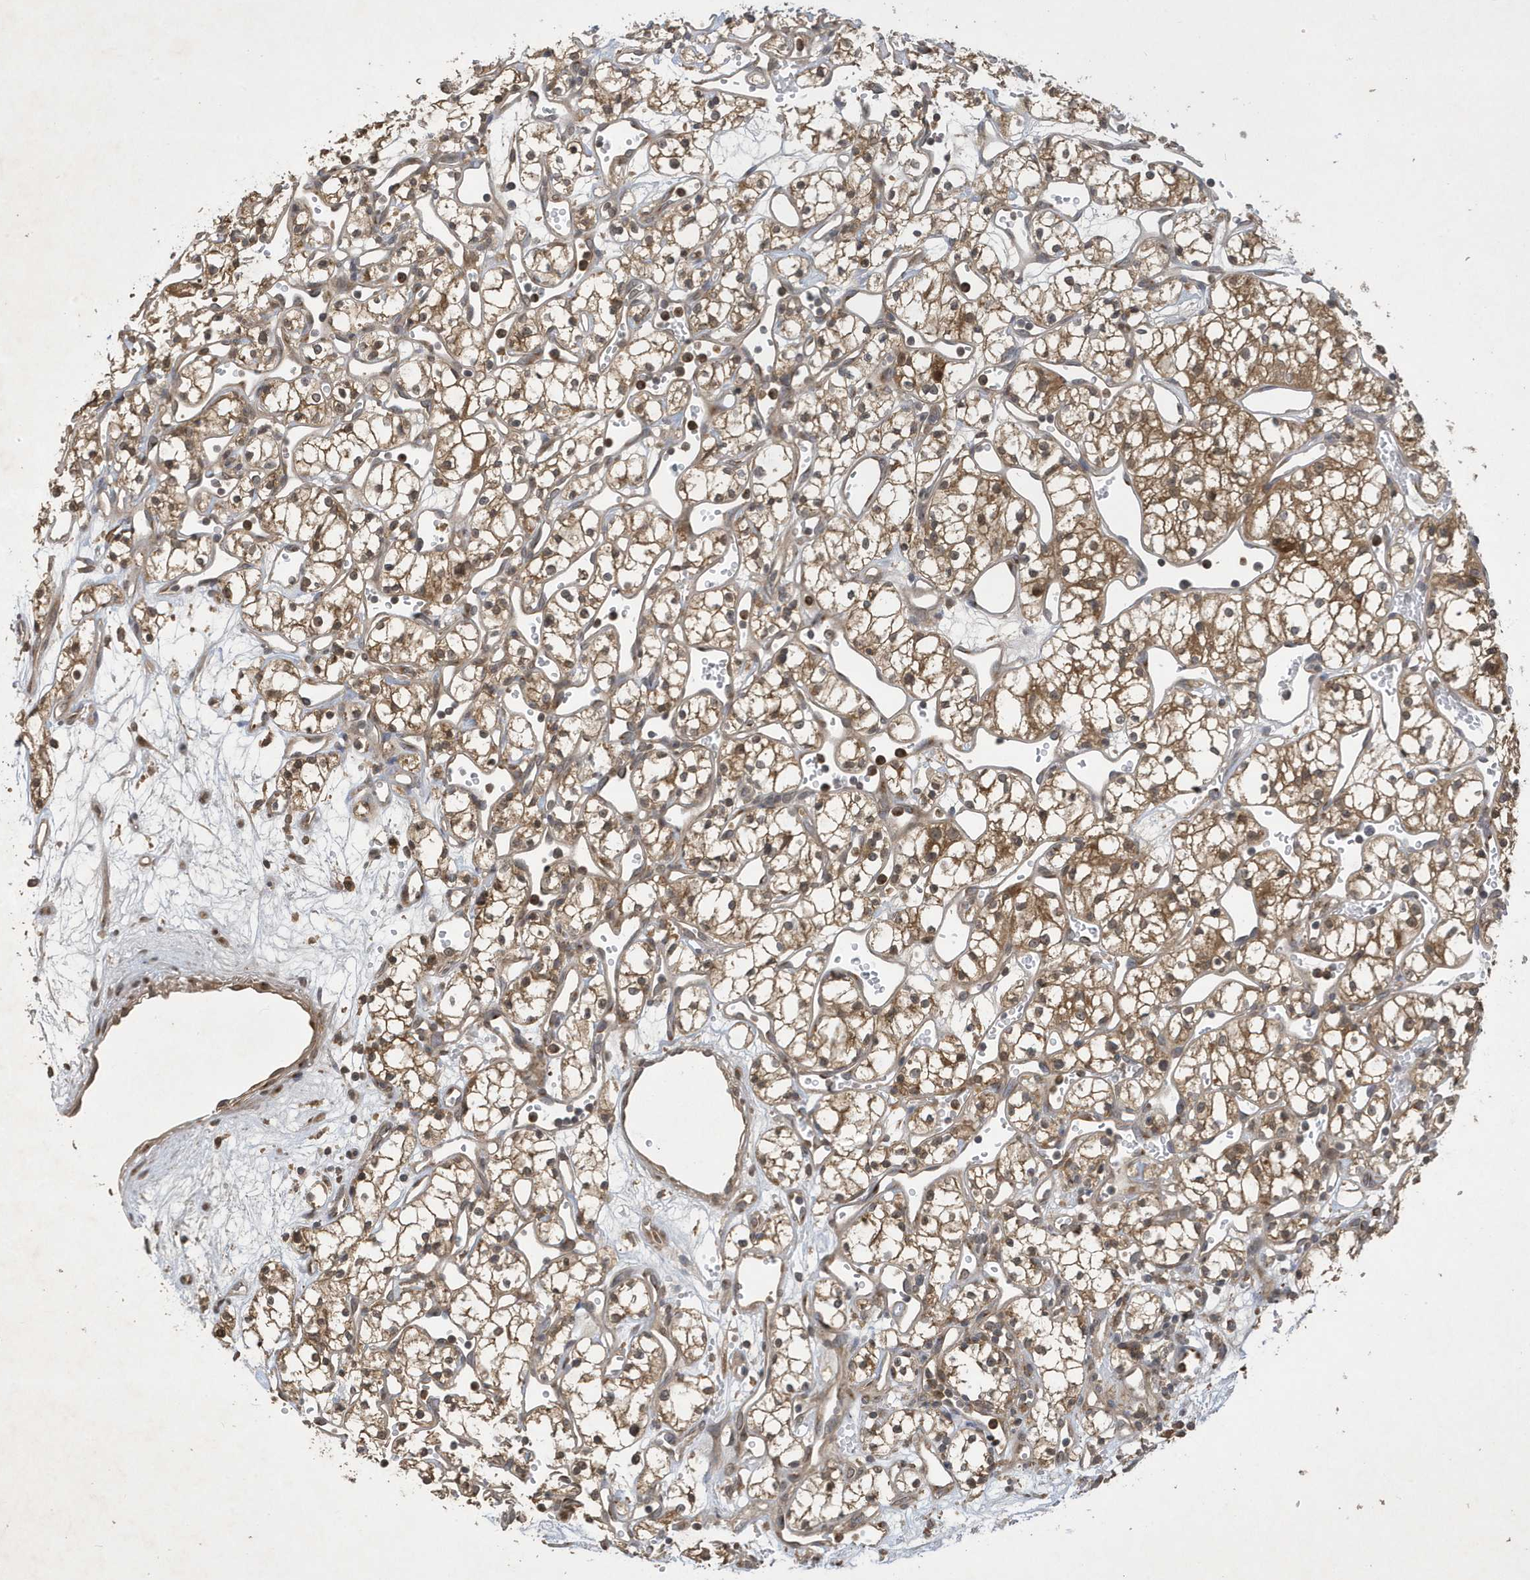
{"staining": {"intensity": "moderate", "quantity": ">75%", "location": "cytoplasmic/membranous"}, "tissue": "renal cancer", "cell_type": "Tumor cells", "image_type": "cancer", "snomed": [{"axis": "morphology", "description": "Adenocarcinoma, NOS"}, {"axis": "topography", "description": "Kidney"}], "caption": "The immunohistochemical stain shows moderate cytoplasmic/membranous positivity in tumor cells of renal cancer (adenocarcinoma) tissue.", "gene": "STX10", "patient": {"sex": "male", "age": 59}}